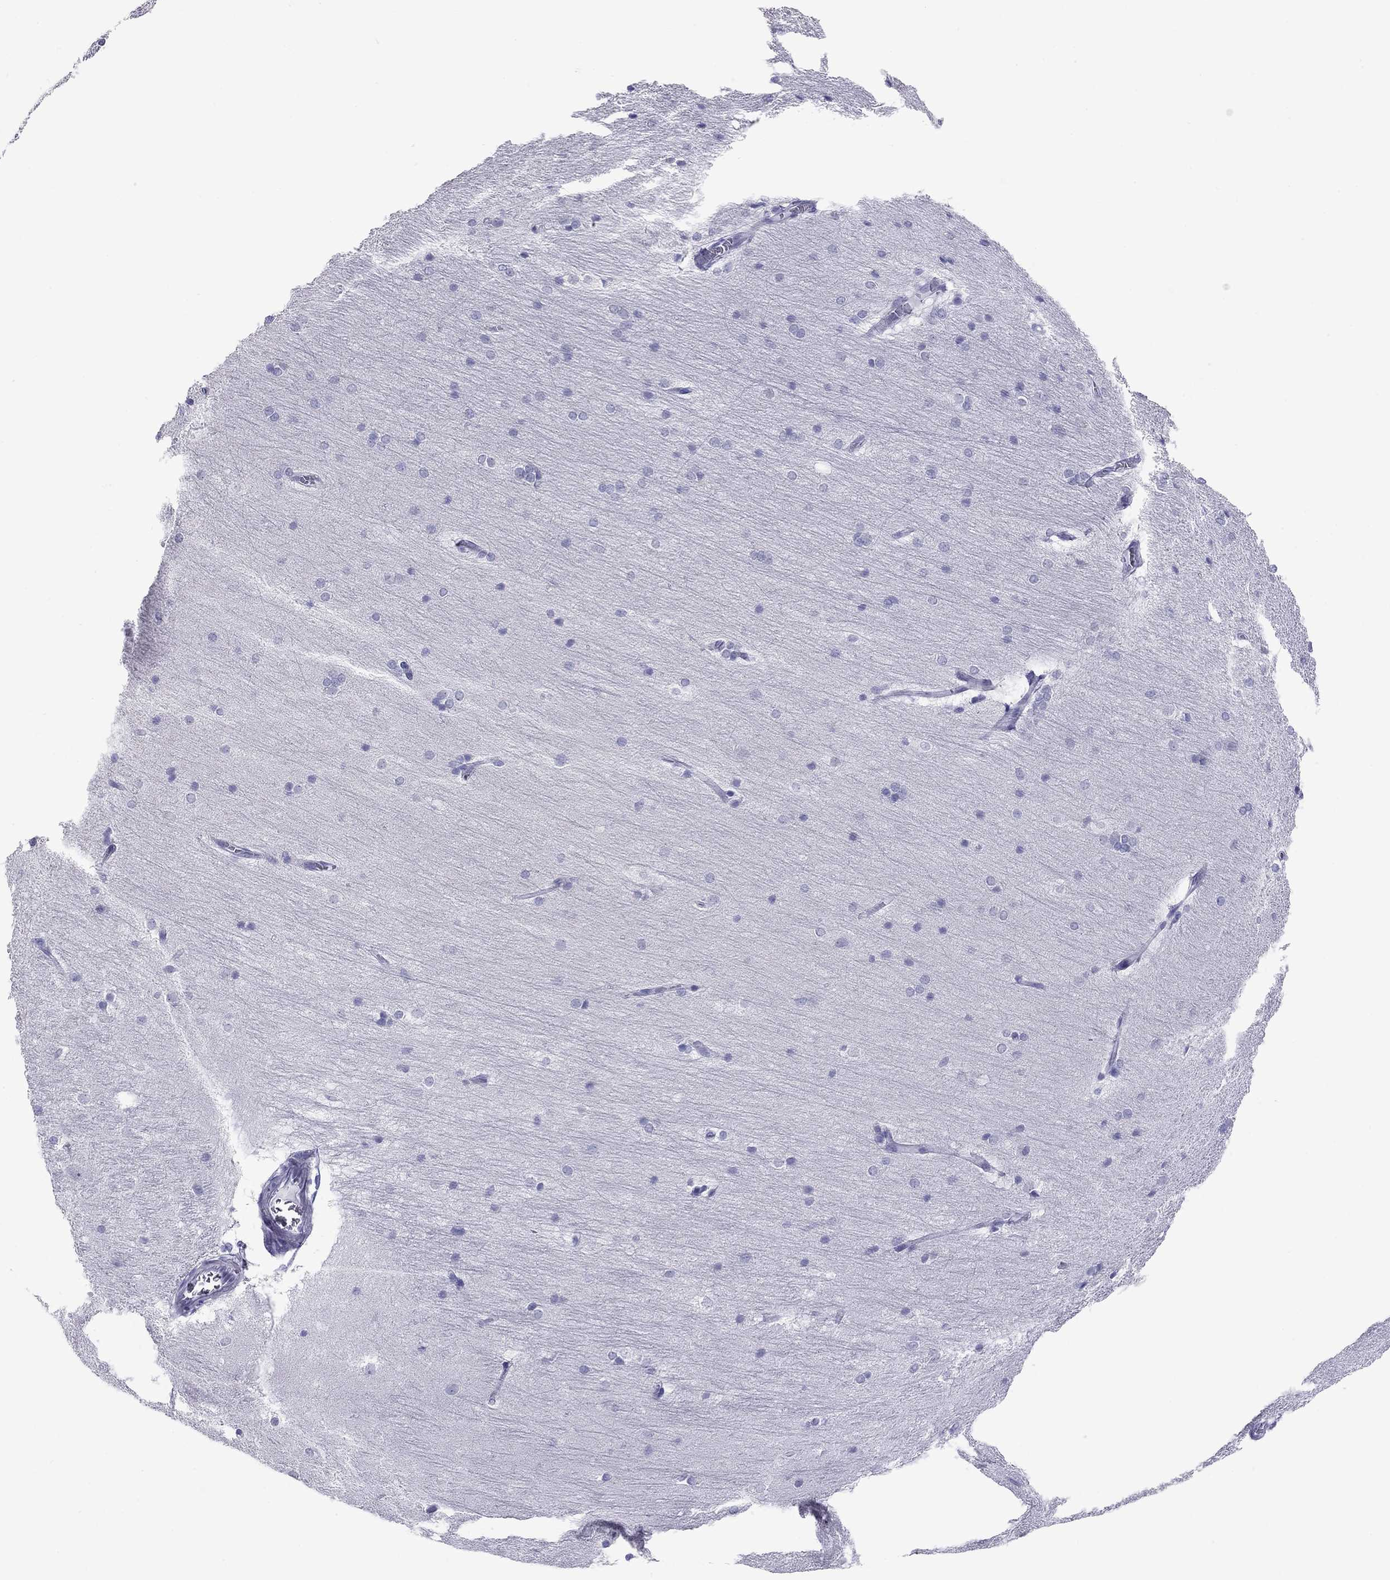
{"staining": {"intensity": "negative", "quantity": "none", "location": "none"}, "tissue": "hippocampus", "cell_type": "Glial cells", "image_type": "normal", "snomed": [{"axis": "morphology", "description": "Normal tissue, NOS"}, {"axis": "topography", "description": "Cerebral cortex"}, {"axis": "topography", "description": "Hippocampus"}], "caption": "The photomicrograph shows no significant staining in glial cells of hippocampus.", "gene": "ARMC12", "patient": {"sex": "female", "age": 19}}